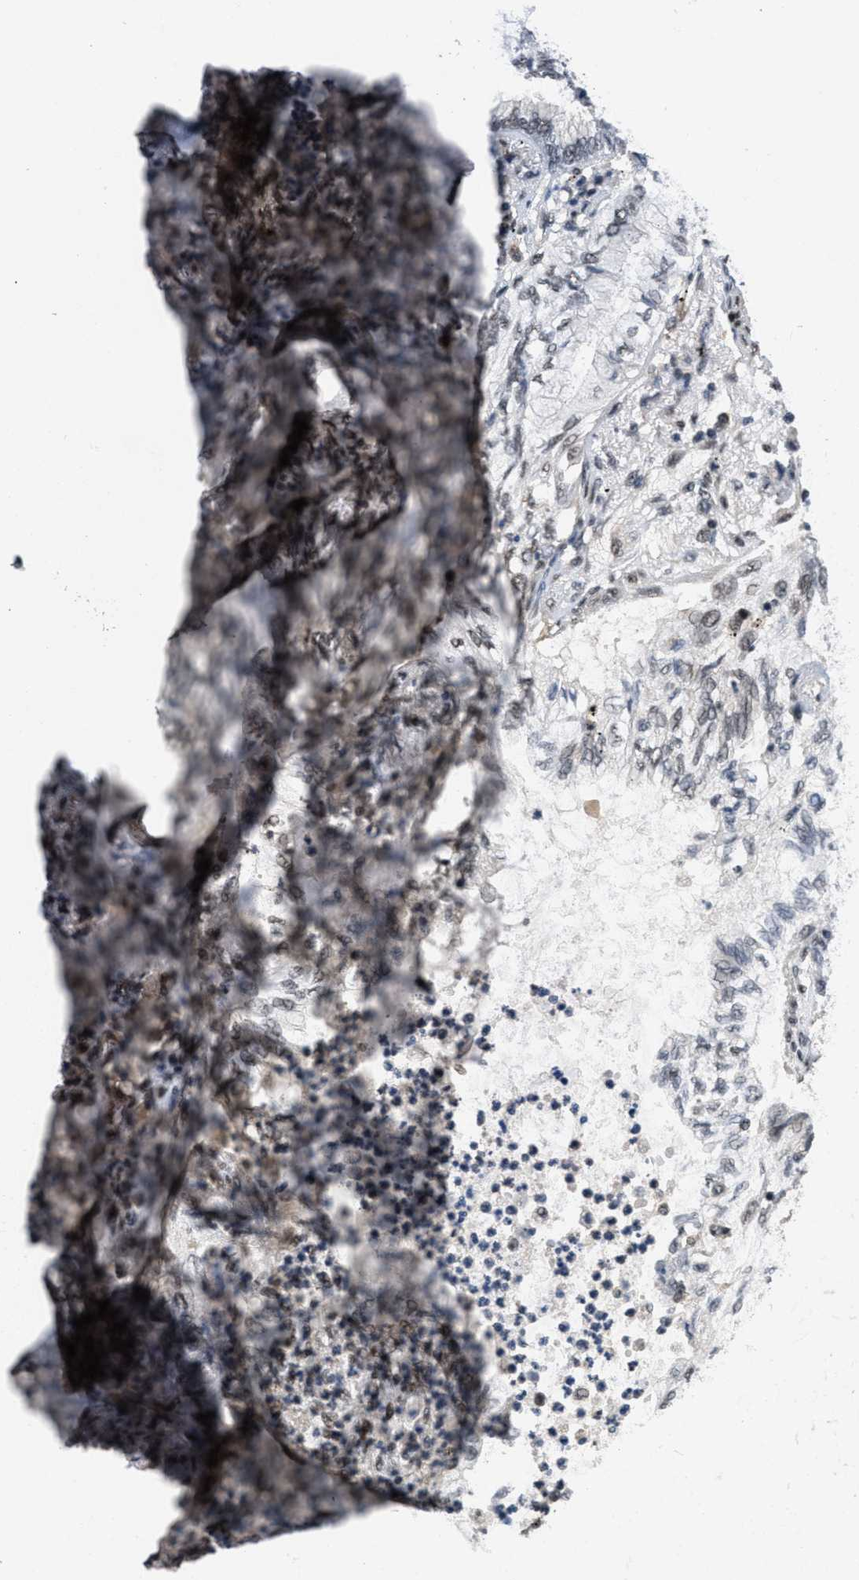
{"staining": {"intensity": "negative", "quantity": "none", "location": "none"}, "tissue": "lung cancer", "cell_type": "Tumor cells", "image_type": "cancer", "snomed": [{"axis": "morphology", "description": "Normal tissue, NOS"}, {"axis": "morphology", "description": "Adenocarcinoma, NOS"}, {"axis": "topography", "description": "Bronchus"}, {"axis": "topography", "description": "Lung"}], "caption": "This micrograph is of lung cancer (adenocarcinoma) stained with IHC to label a protein in brown with the nuclei are counter-stained blue. There is no expression in tumor cells. (DAB (3,3'-diaminobenzidine) immunohistochemistry (IHC) visualized using brightfield microscopy, high magnification).", "gene": "CUL4B", "patient": {"sex": "female", "age": 70}}